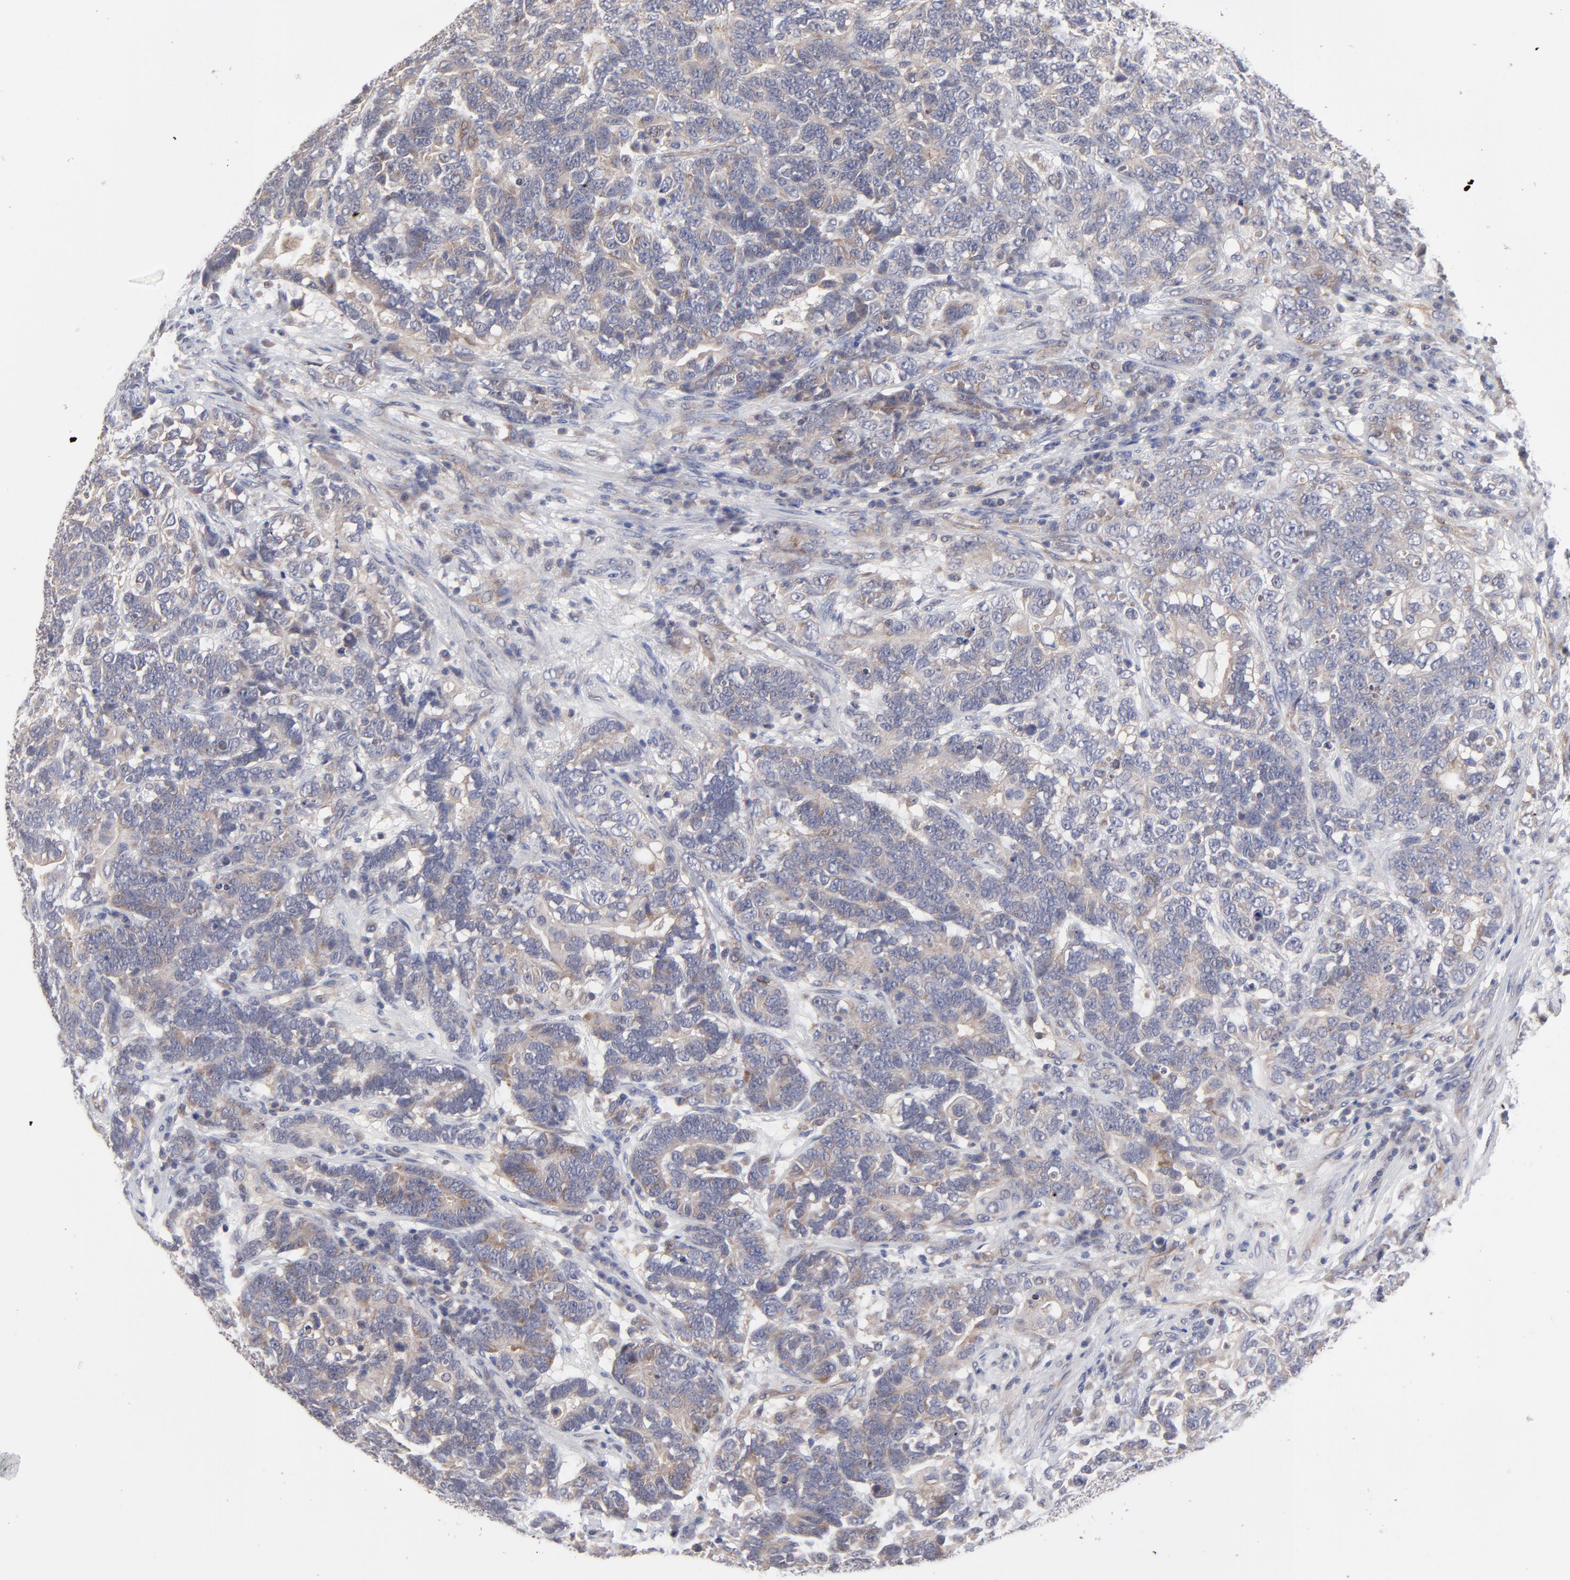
{"staining": {"intensity": "weak", "quantity": ">75%", "location": "cytoplasmic/membranous"}, "tissue": "testis cancer", "cell_type": "Tumor cells", "image_type": "cancer", "snomed": [{"axis": "morphology", "description": "Carcinoma, Embryonal, NOS"}, {"axis": "topography", "description": "Testis"}], "caption": "Testis cancer (embryonal carcinoma) stained for a protein (brown) displays weak cytoplasmic/membranous positive positivity in approximately >75% of tumor cells.", "gene": "ZNF157", "patient": {"sex": "male", "age": 26}}